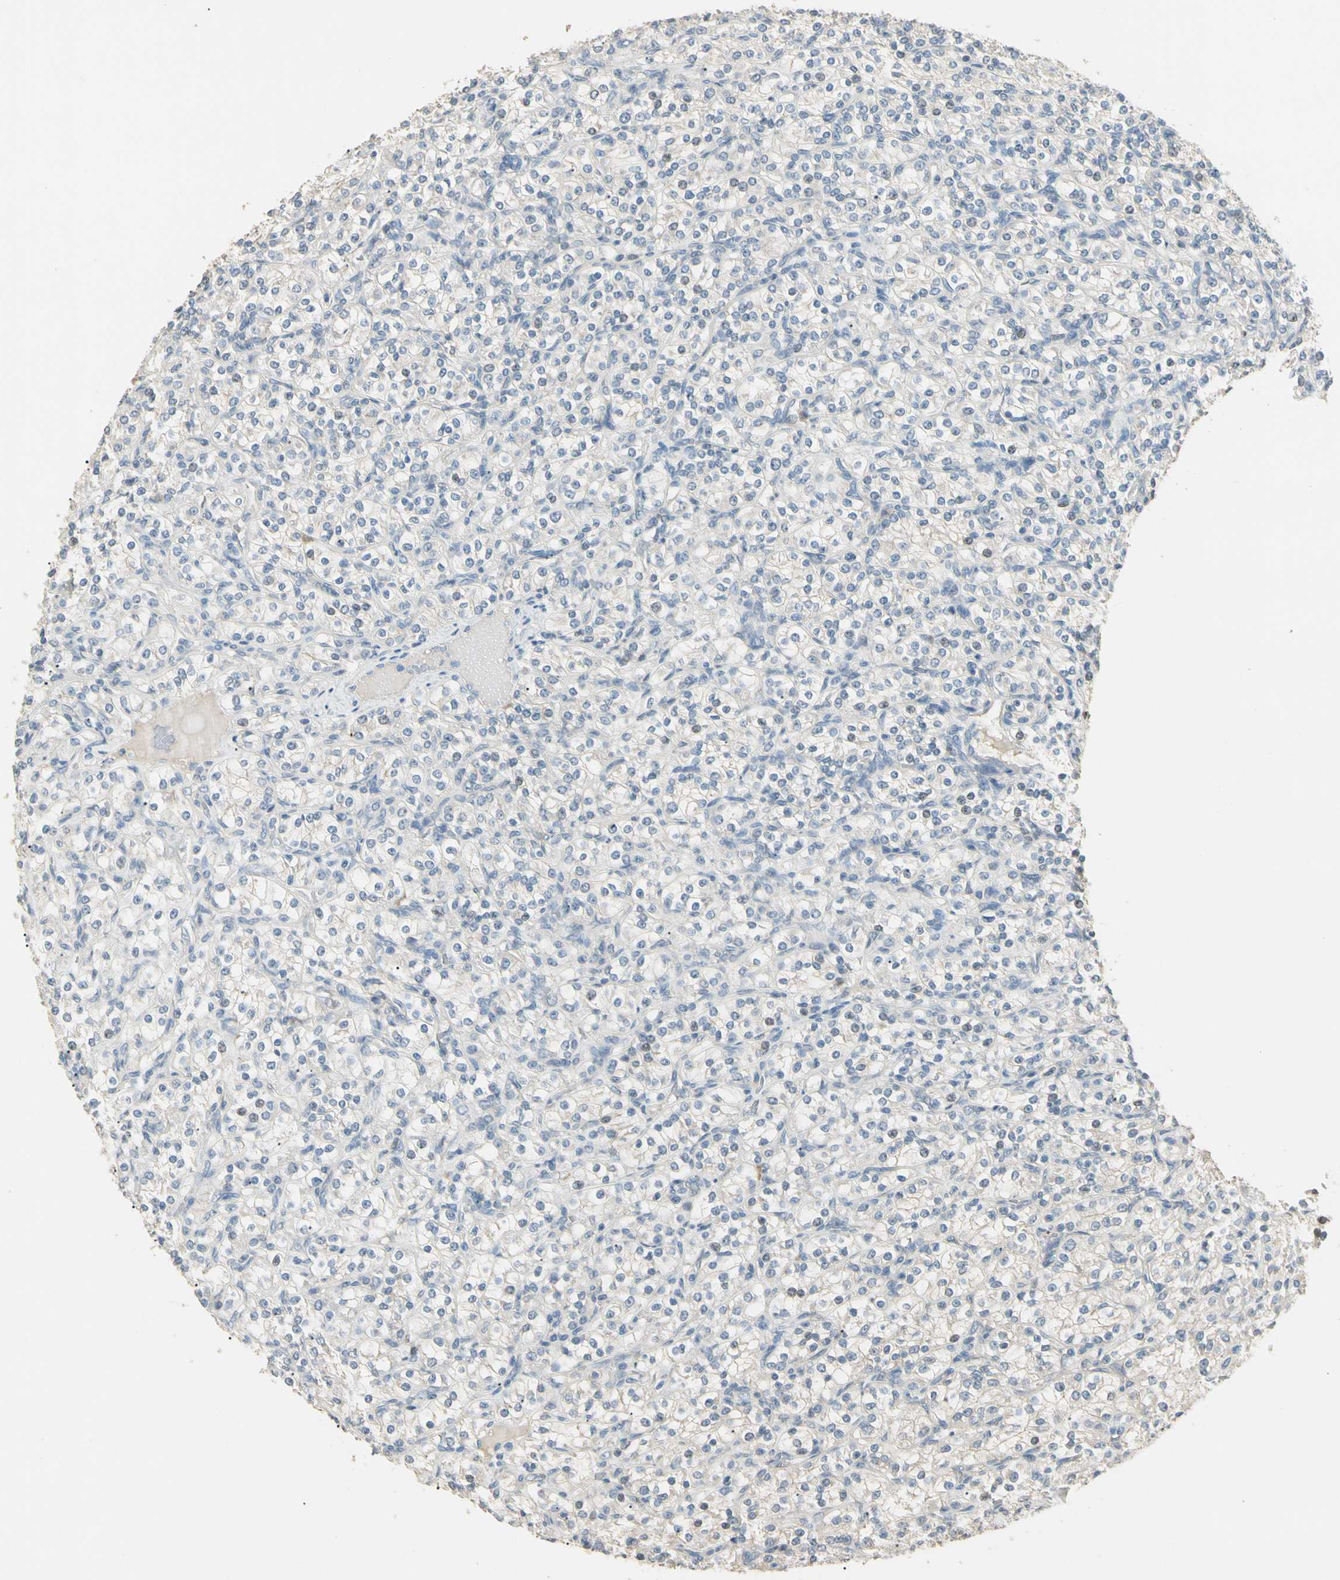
{"staining": {"intensity": "negative", "quantity": "none", "location": "none"}, "tissue": "renal cancer", "cell_type": "Tumor cells", "image_type": "cancer", "snomed": [{"axis": "morphology", "description": "Adenocarcinoma, NOS"}, {"axis": "topography", "description": "Kidney"}], "caption": "Renal cancer was stained to show a protein in brown. There is no significant expression in tumor cells. Nuclei are stained in blue.", "gene": "GNE", "patient": {"sex": "male", "age": 77}}